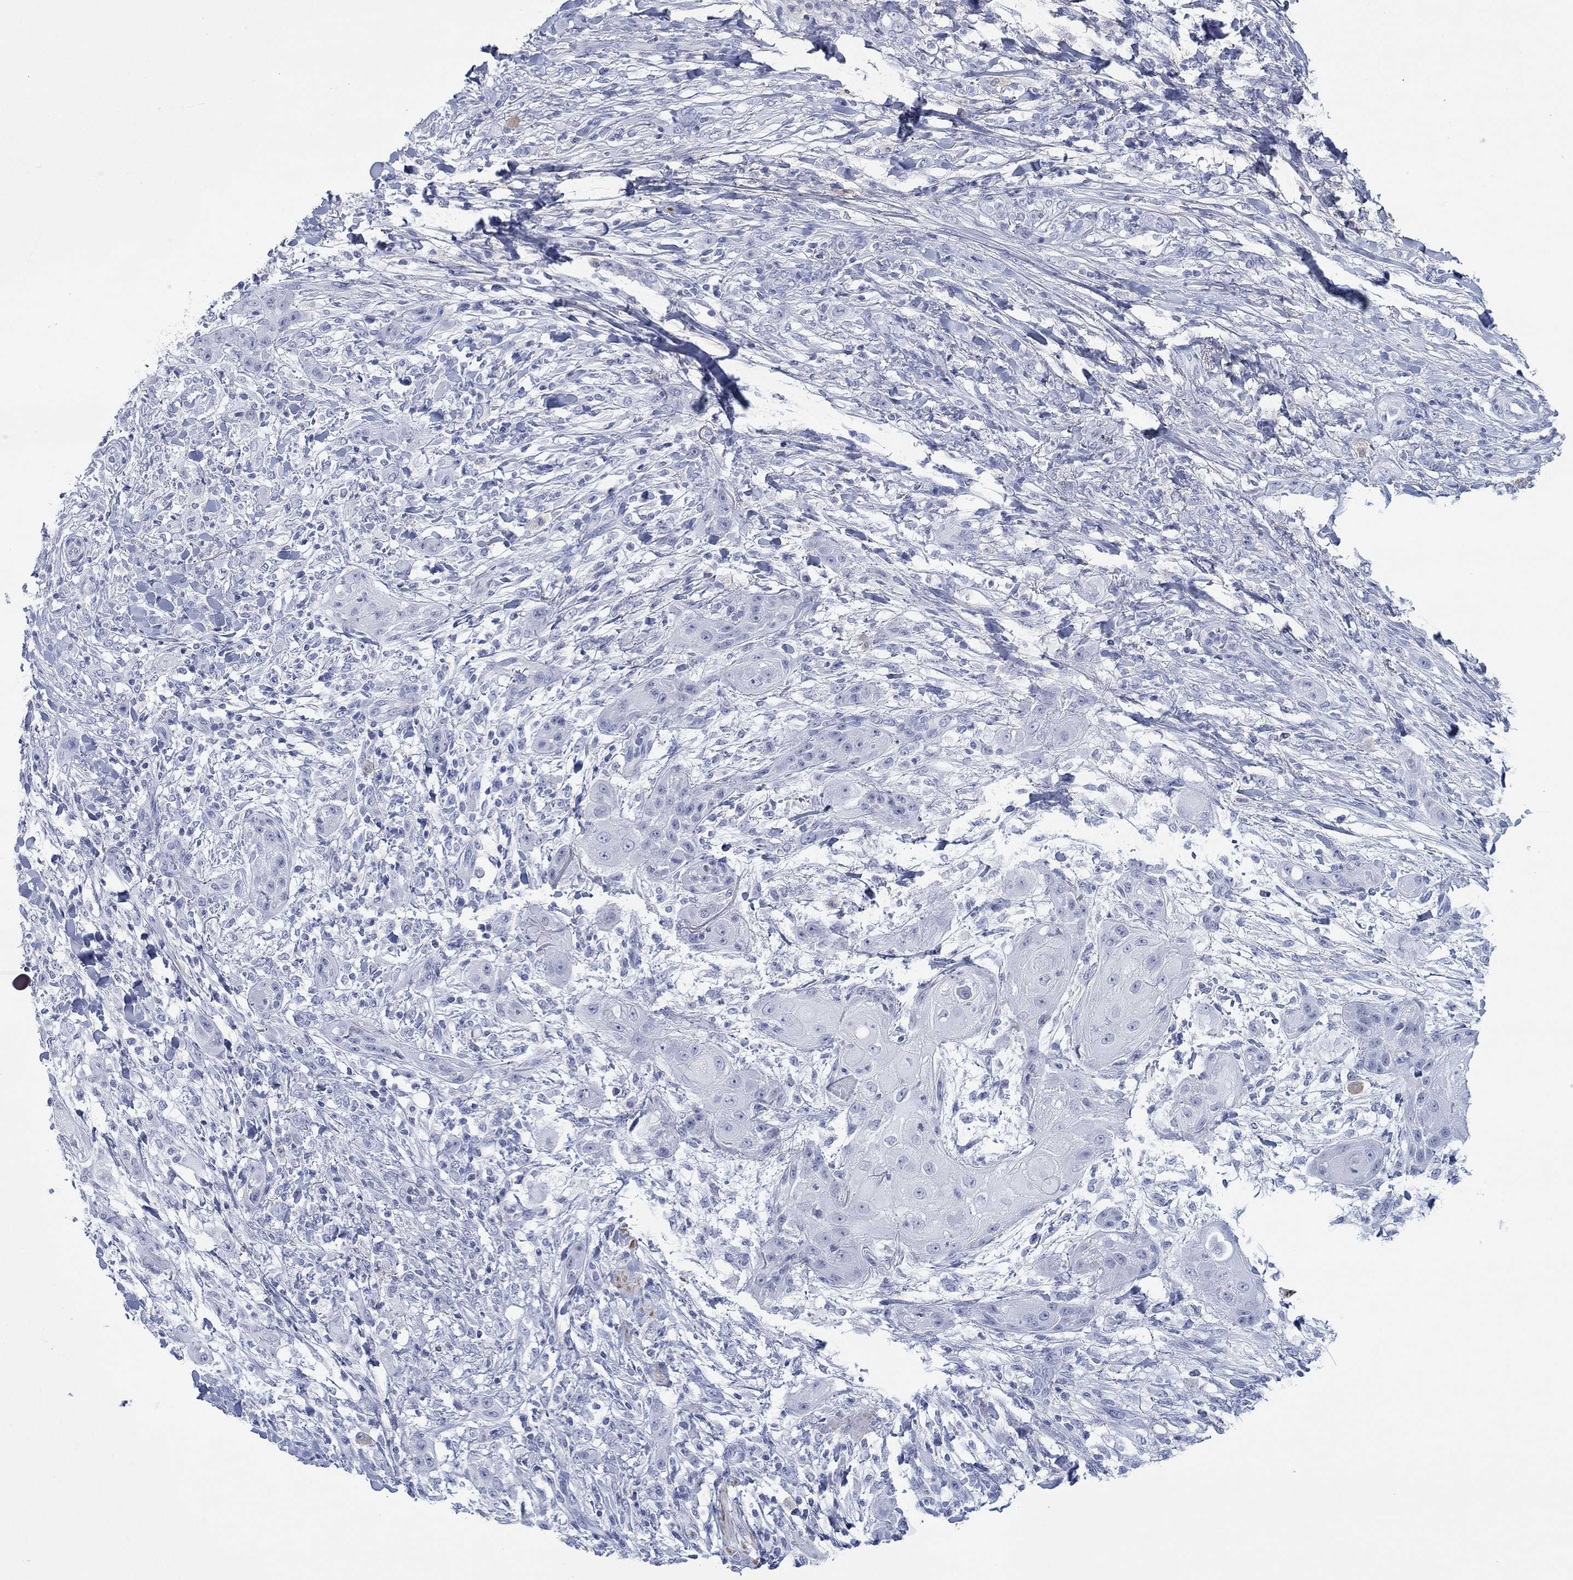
{"staining": {"intensity": "negative", "quantity": "none", "location": "none"}, "tissue": "skin cancer", "cell_type": "Tumor cells", "image_type": "cancer", "snomed": [{"axis": "morphology", "description": "Squamous cell carcinoma, NOS"}, {"axis": "topography", "description": "Skin"}], "caption": "A high-resolution histopathology image shows immunohistochemistry (IHC) staining of squamous cell carcinoma (skin), which reveals no significant expression in tumor cells.", "gene": "PDYN", "patient": {"sex": "male", "age": 62}}